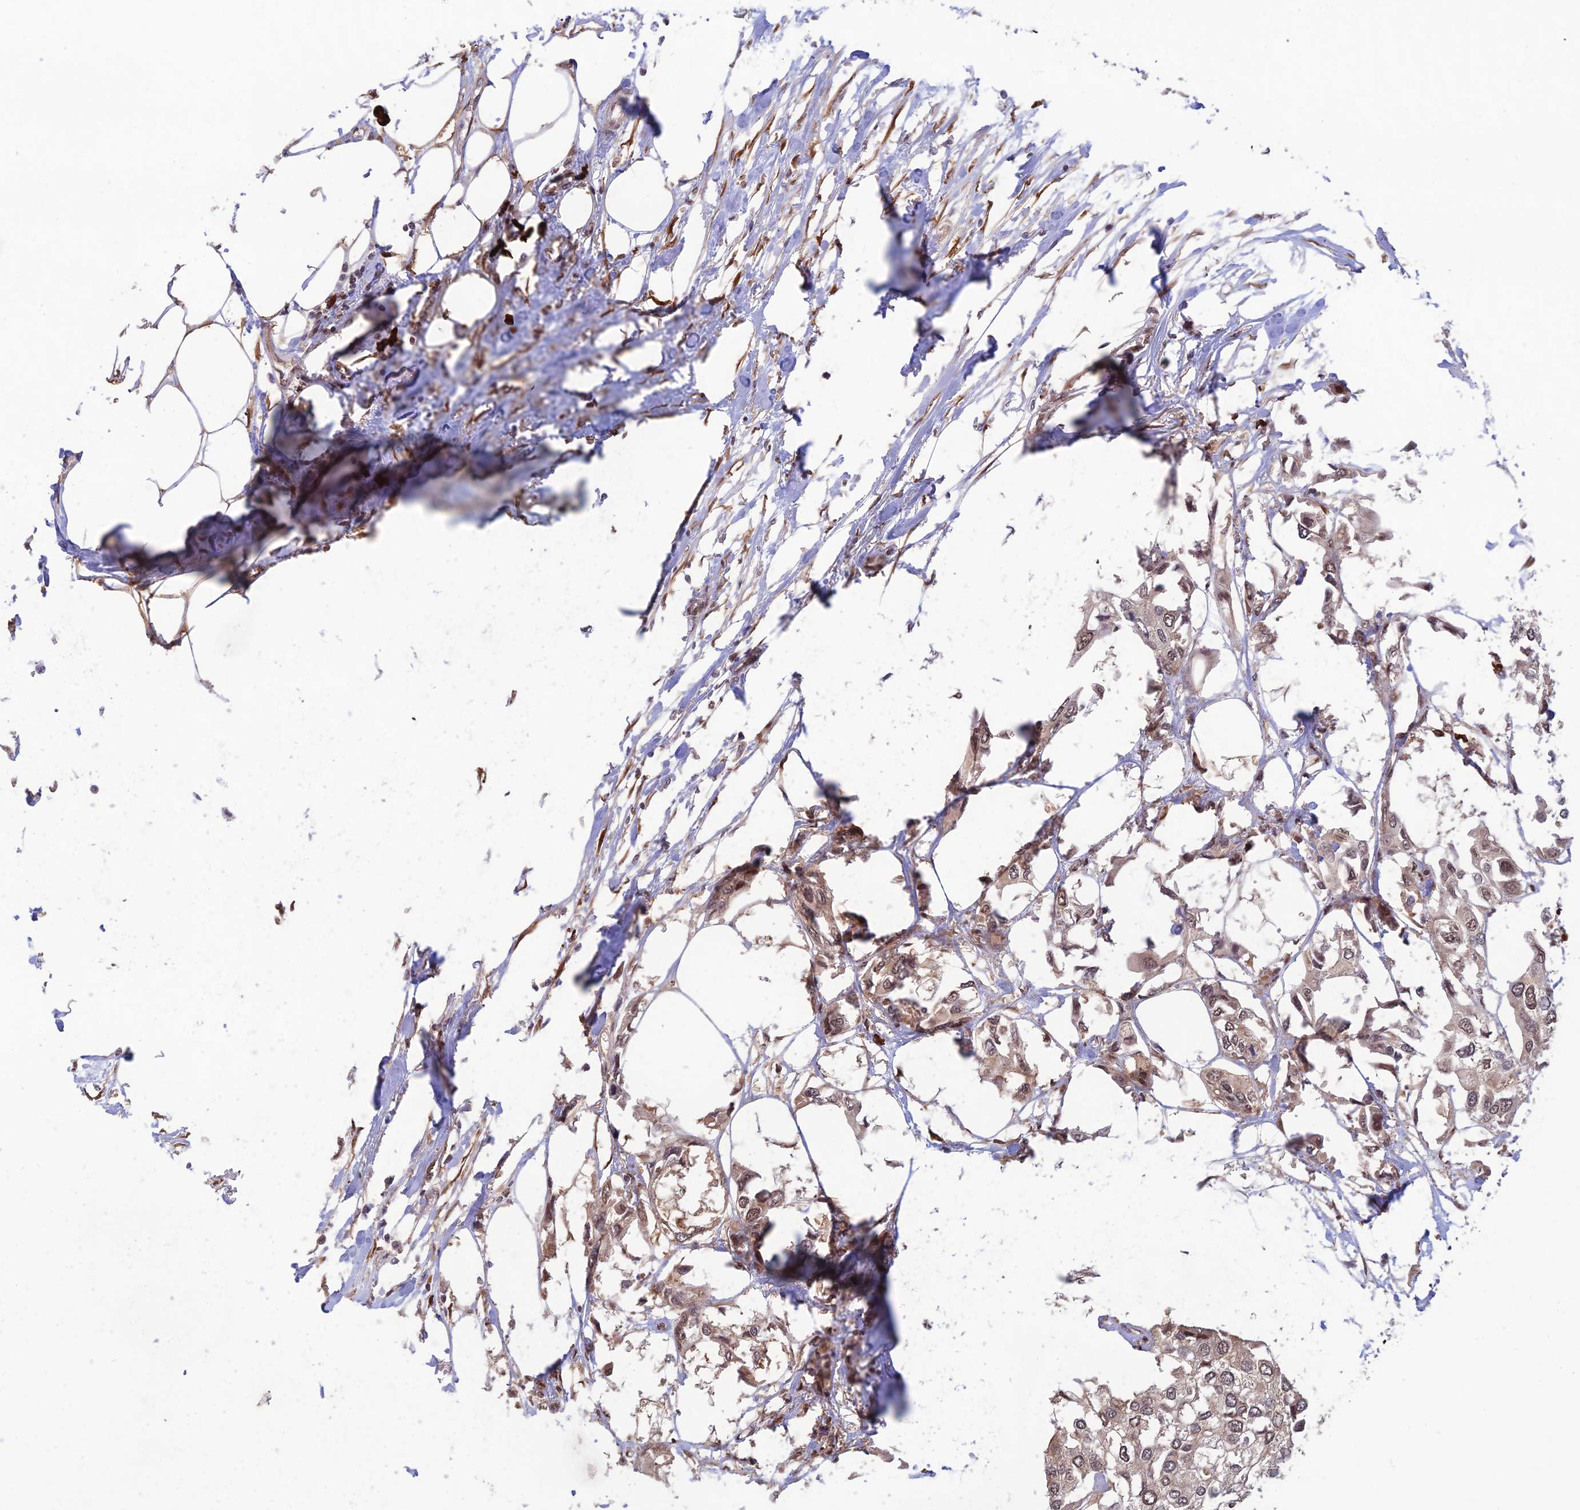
{"staining": {"intensity": "moderate", "quantity": ">75%", "location": "cytoplasmic/membranous,nuclear"}, "tissue": "urothelial cancer", "cell_type": "Tumor cells", "image_type": "cancer", "snomed": [{"axis": "morphology", "description": "Urothelial carcinoma, High grade"}, {"axis": "topography", "description": "Urinary bladder"}], "caption": "Moderate cytoplasmic/membranous and nuclear expression is identified in approximately >75% of tumor cells in high-grade urothelial carcinoma.", "gene": "ZNF565", "patient": {"sex": "male", "age": 64}}